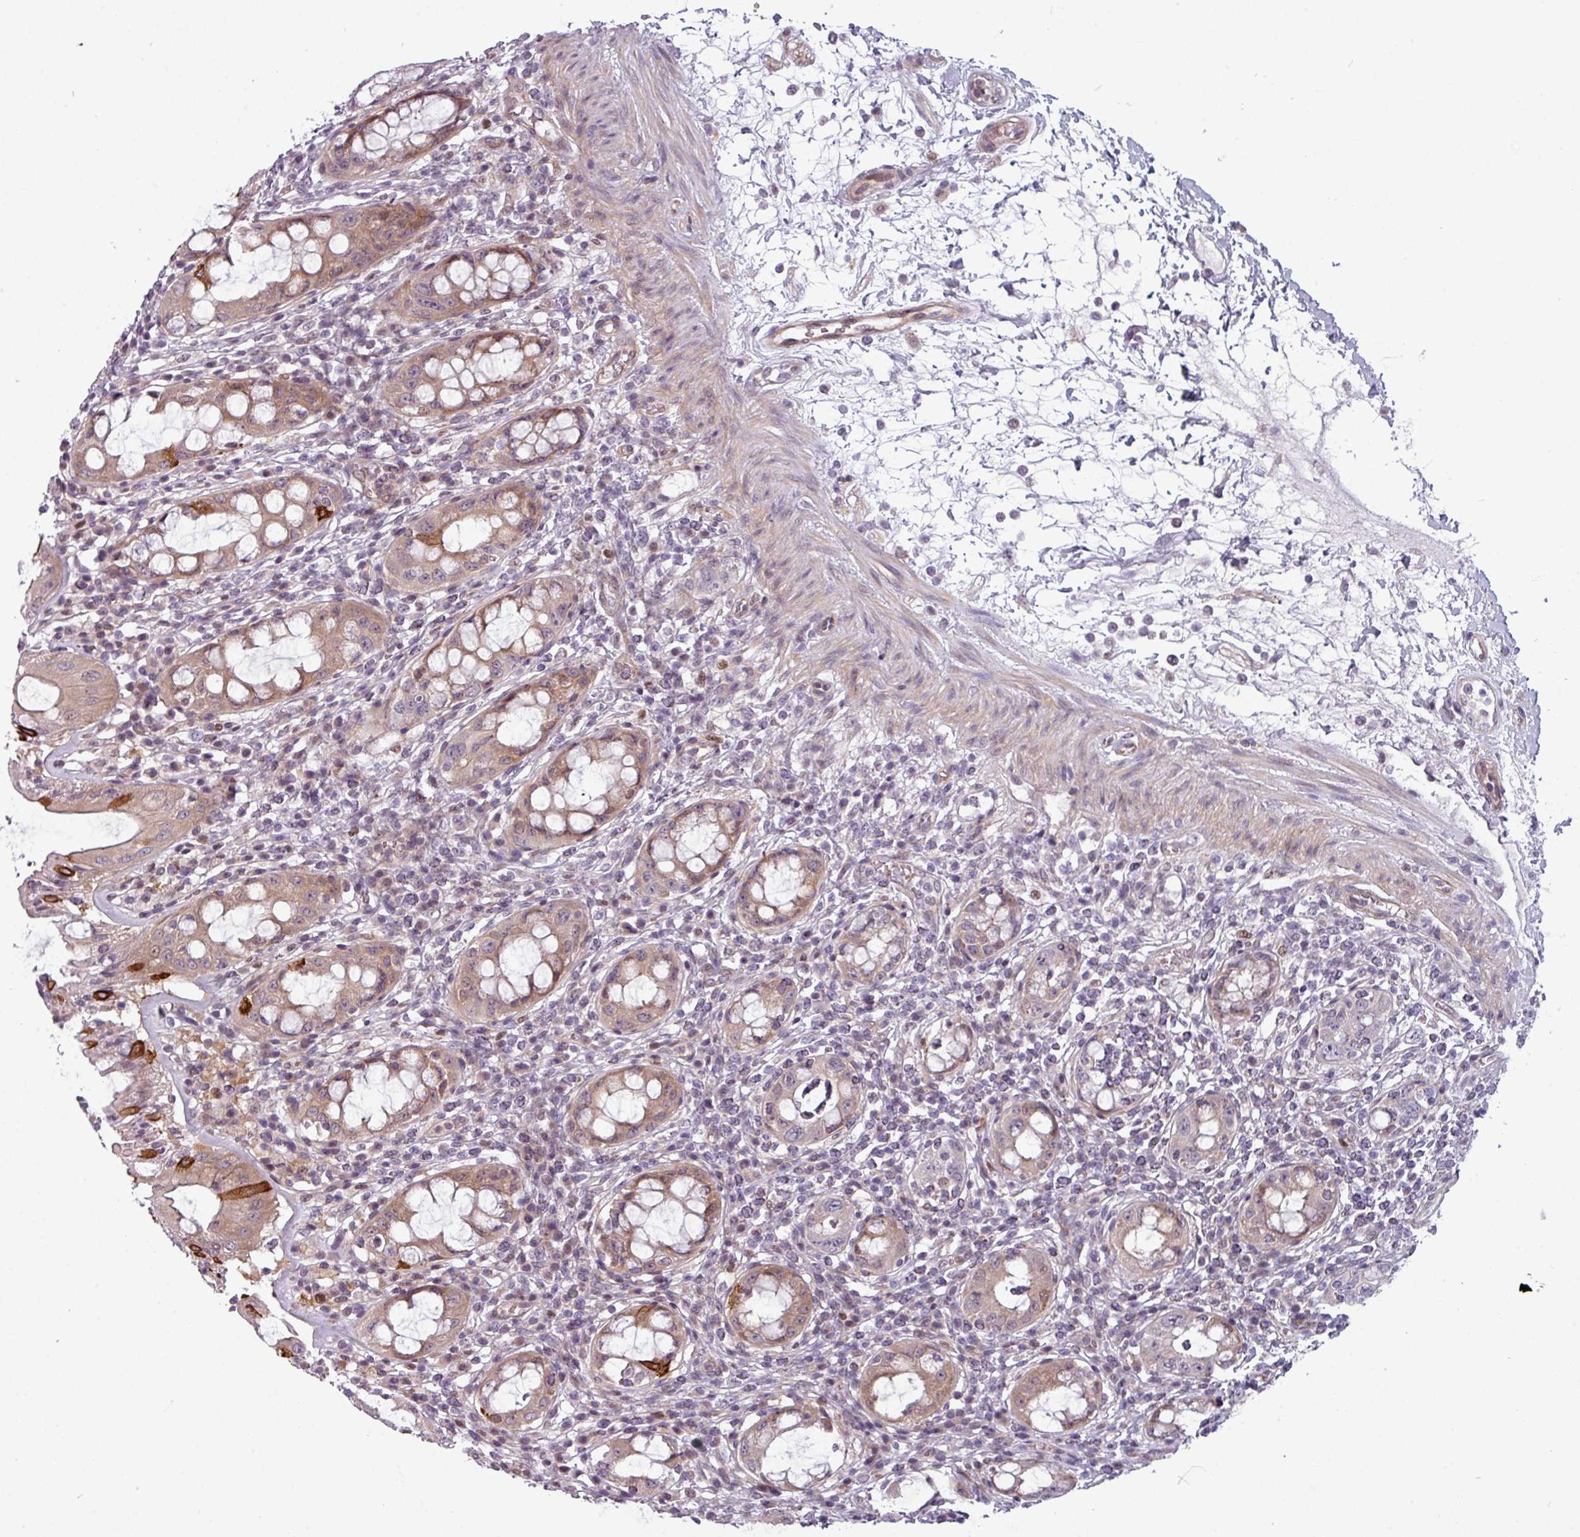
{"staining": {"intensity": "moderate", "quantity": ">75%", "location": "cytoplasmic/membranous"}, "tissue": "rectum", "cell_type": "Glandular cells", "image_type": "normal", "snomed": [{"axis": "morphology", "description": "Normal tissue, NOS"}, {"axis": "topography", "description": "Rectum"}], "caption": "A medium amount of moderate cytoplasmic/membranous positivity is present in approximately >75% of glandular cells in normal rectum.", "gene": "PRAMEF12", "patient": {"sex": "female", "age": 57}}